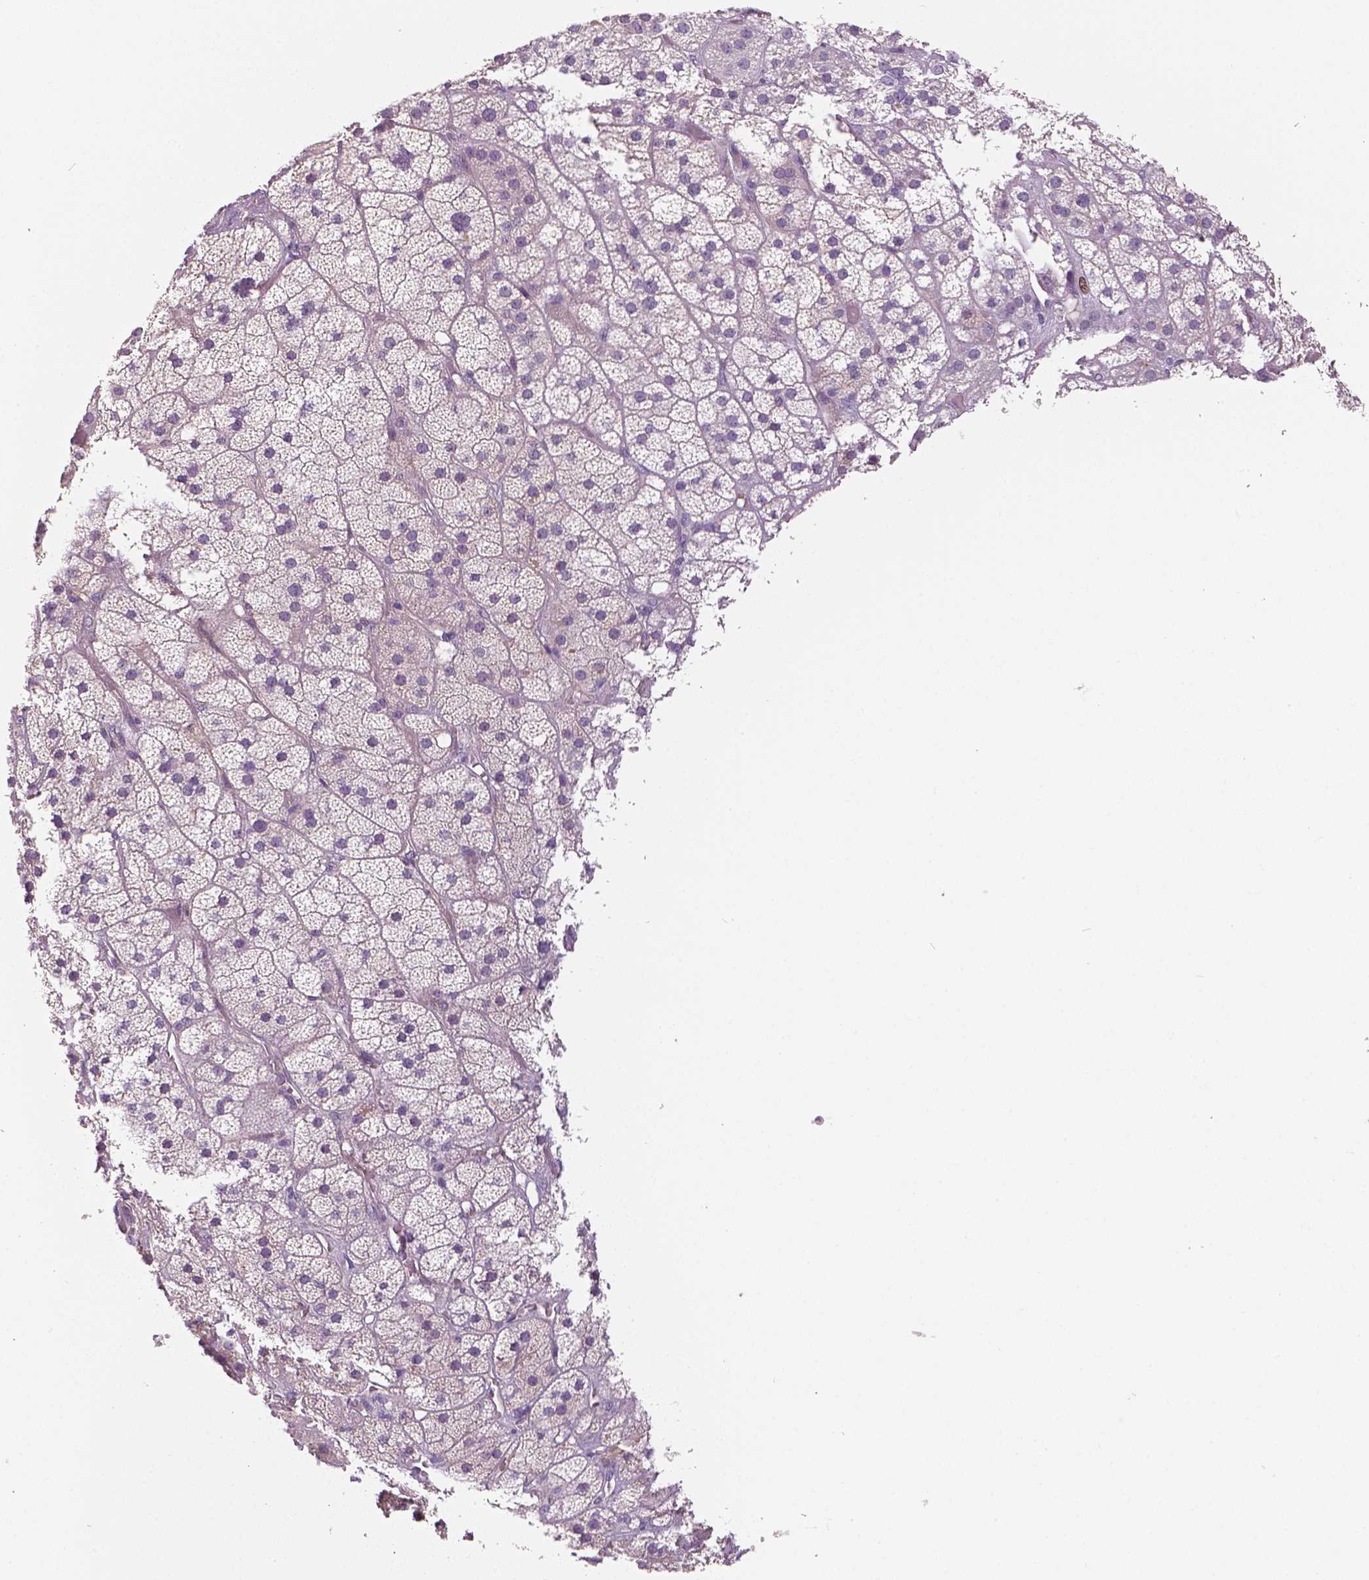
{"staining": {"intensity": "negative", "quantity": "none", "location": "none"}, "tissue": "adrenal gland", "cell_type": "Glandular cells", "image_type": "normal", "snomed": [{"axis": "morphology", "description": "Normal tissue, NOS"}, {"axis": "topography", "description": "Adrenal gland"}], "caption": "This is an IHC histopathology image of normal adrenal gland. There is no expression in glandular cells.", "gene": "MKI67", "patient": {"sex": "male", "age": 57}}